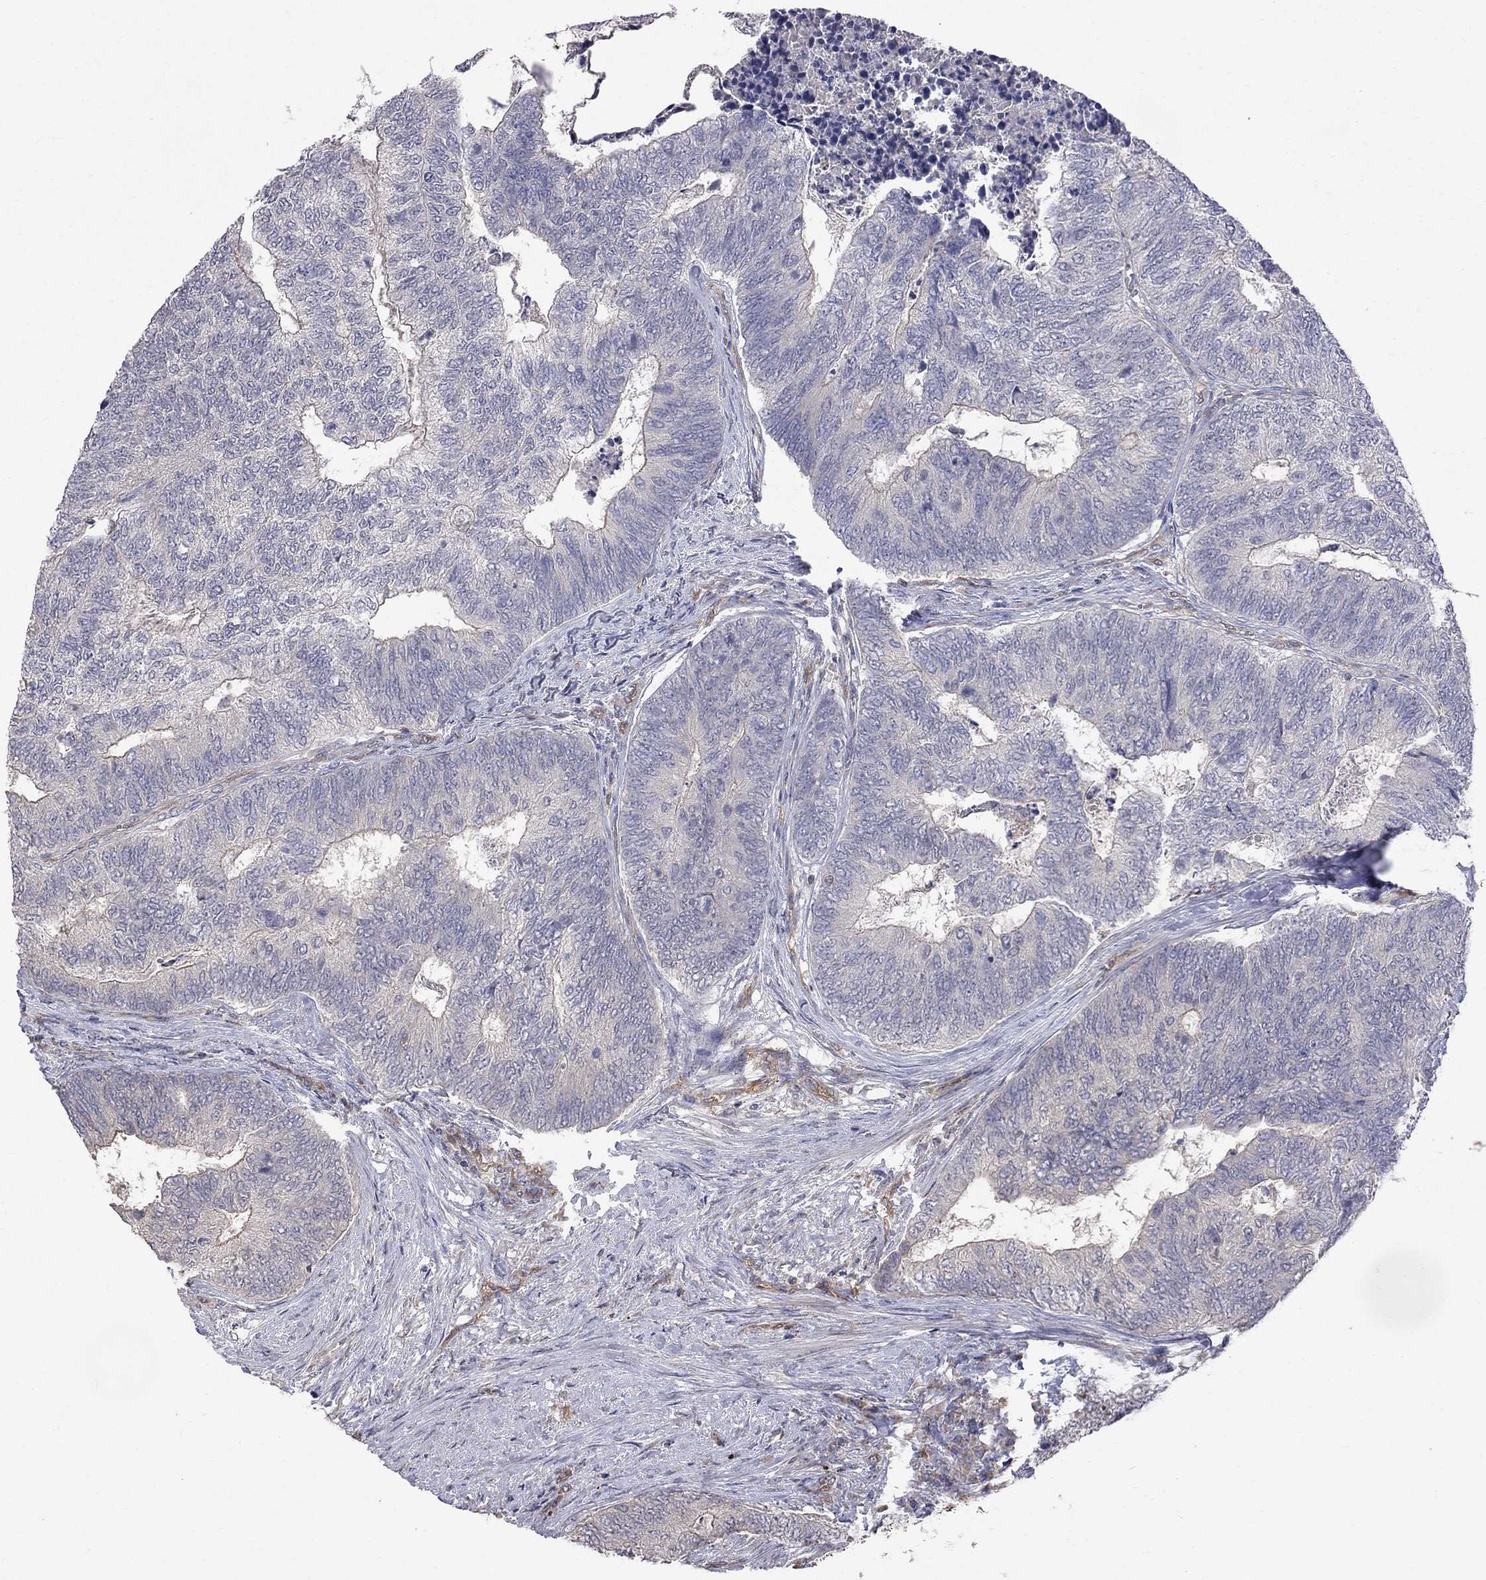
{"staining": {"intensity": "negative", "quantity": "none", "location": "none"}, "tissue": "colorectal cancer", "cell_type": "Tumor cells", "image_type": "cancer", "snomed": [{"axis": "morphology", "description": "Adenocarcinoma, NOS"}, {"axis": "topography", "description": "Colon"}], "caption": "Tumor cells show no significant protein positivity in colorectal adenocarcinoma.", "gene": "ABI3", "patient": {"sex": "female", "age": 67}}